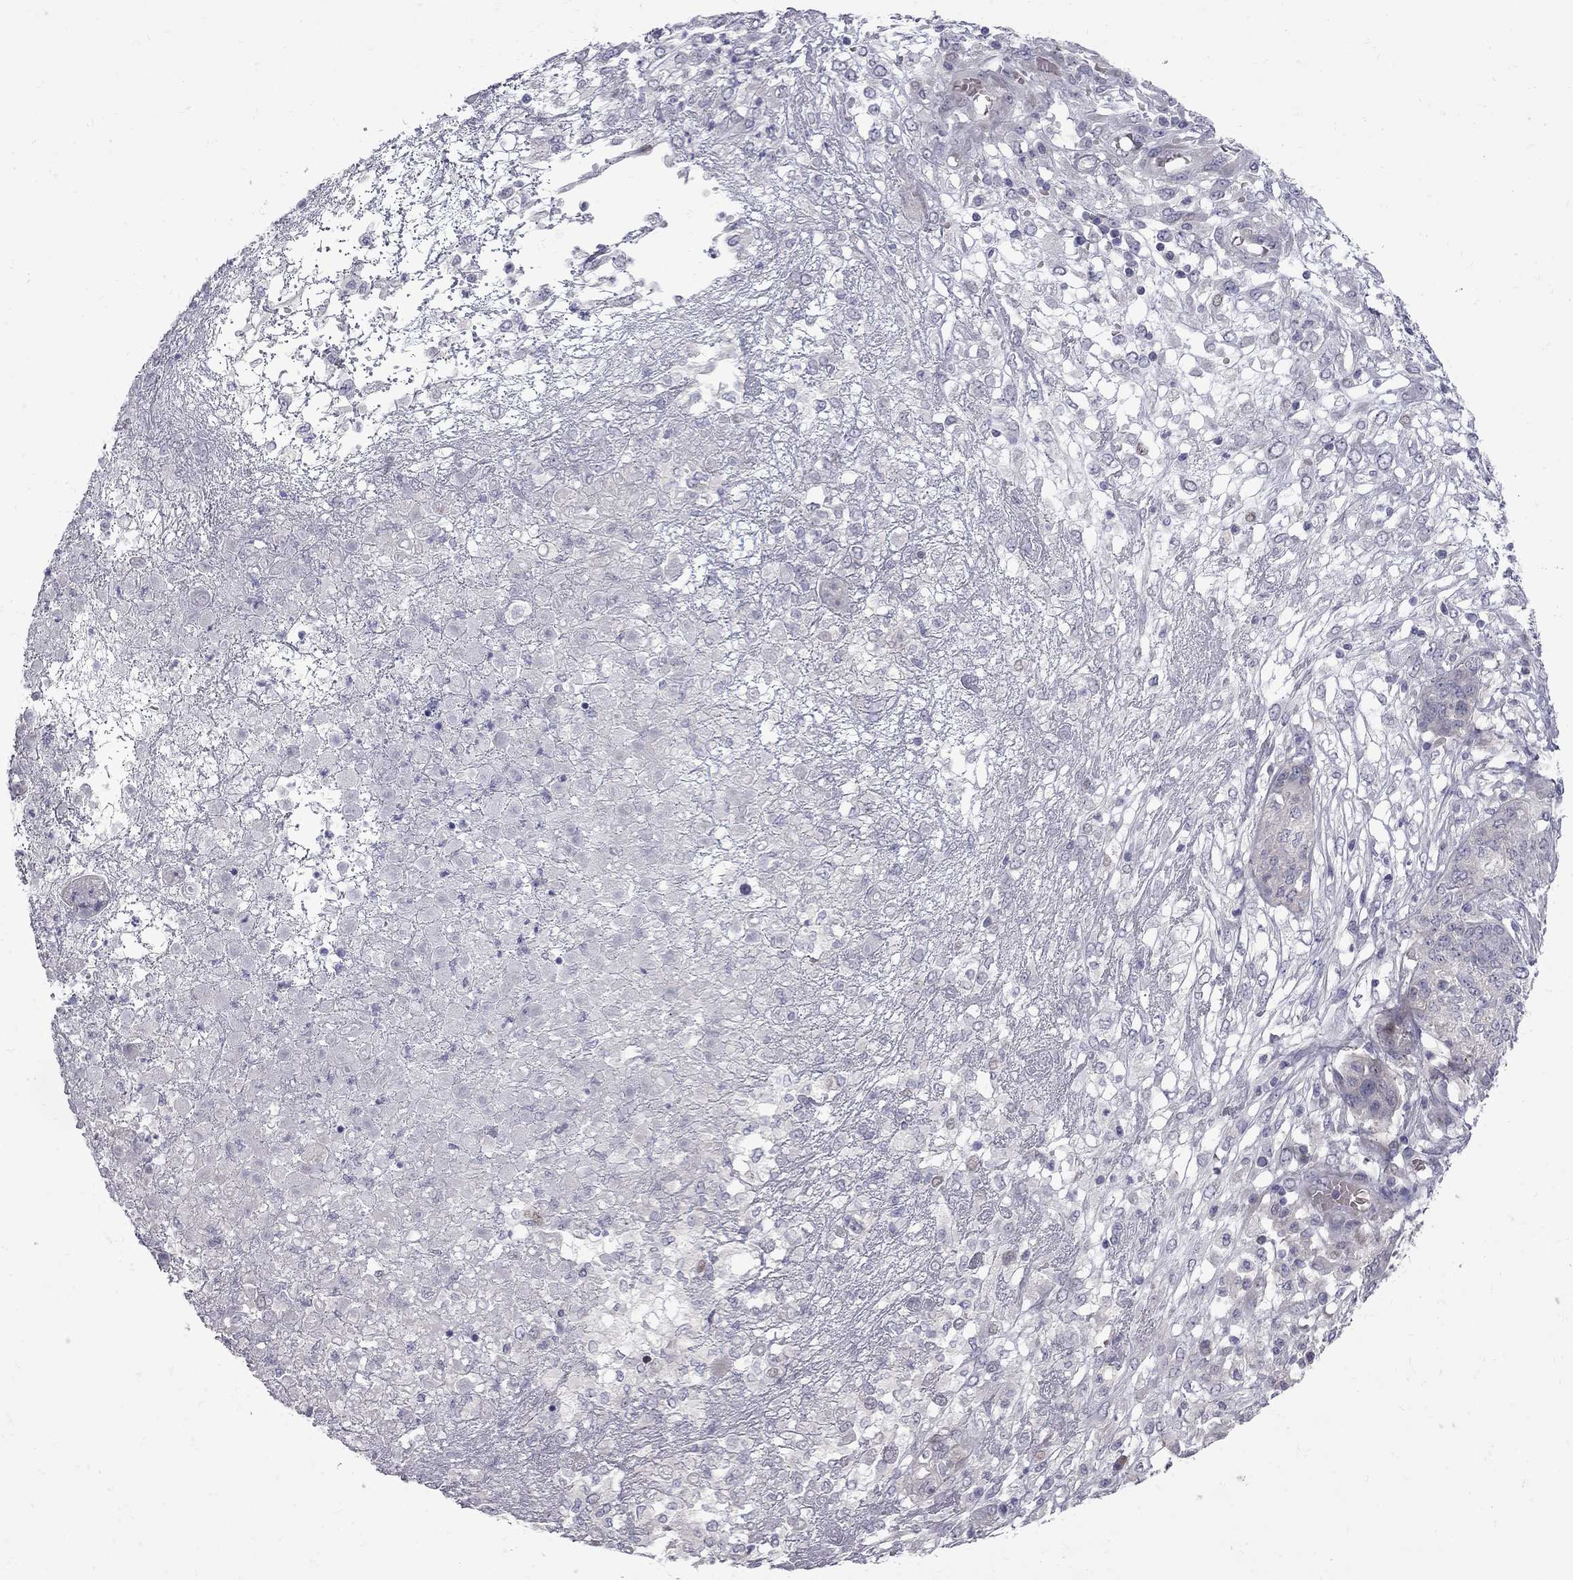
{"staining": {"intensity": "negative", "quantity": "none", "location": "none"}, "tissue": "ovarian cancer", "cell_type": "Tumor cells", "image_type": "cancer", "snomed": [{"axis": "morphology", "description": "Cystadenocarcinoma, serous, NOS"}, {"axis": "topography", "description": "Ovary"}], "caption": "A high-resolution photomicrograph shows immunohistochemistry staining of serous cystadenocarcinoma (ovarian), which displays no significant positivity in tumor cells.", "gene": "NRARP", "patient": {"sex": "female", "age": 67}}